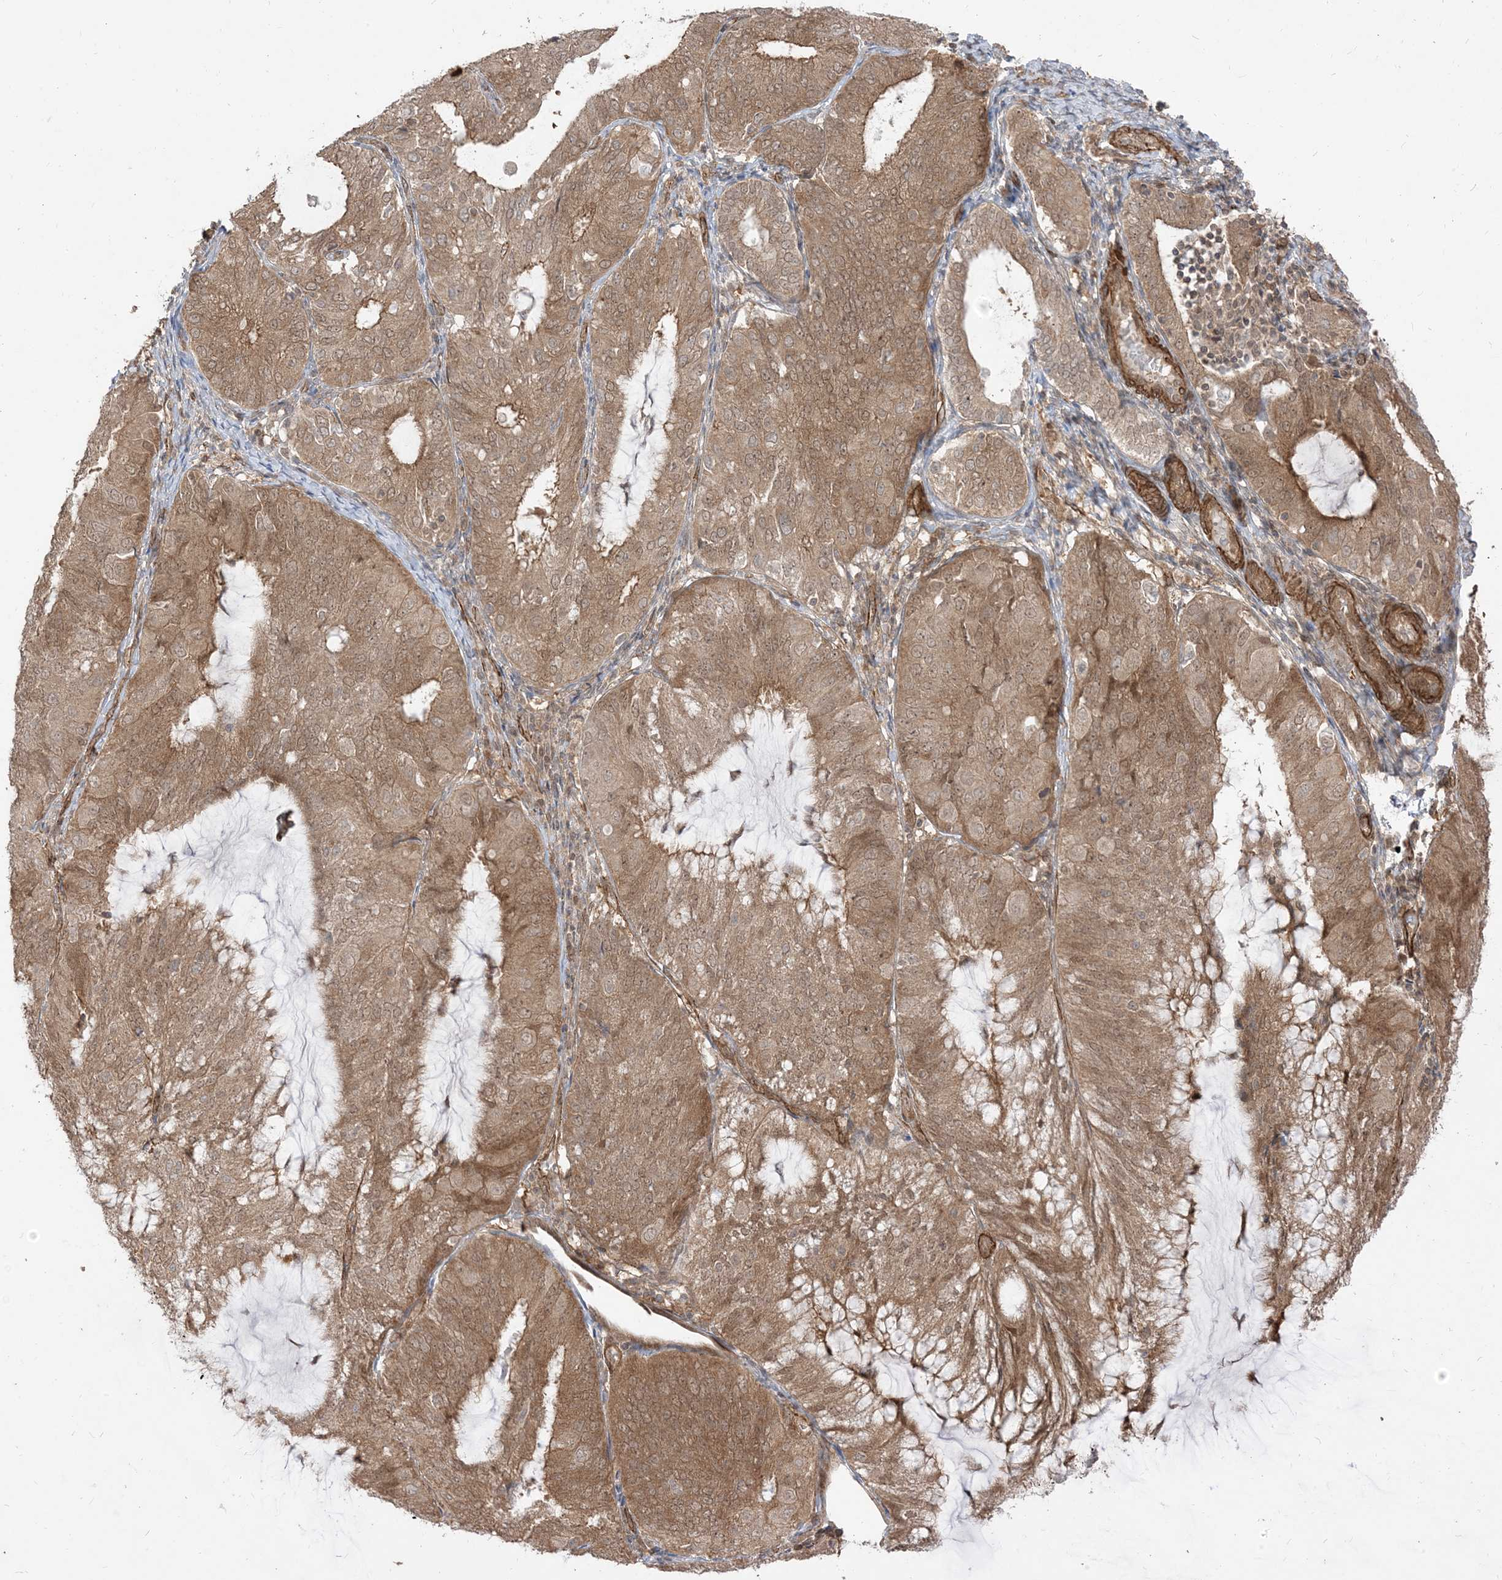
{"staining": {"intensity": "moderate", "quantity": ">75%", "location": "cytoplasmic/membranous"}, "tissue": "endometrial cancer", "cell_type": "Tumor cells", "image_type": "cancer", "snomed": [{"axis": "morphology", "description": "Adenocarcinoma, NOS"}, {"axis": "topography", "description": "Endometrium"}], "caption": "Immunohistochemical staining of endometrial cancer (adenocarcinoma) exhibits moderate cytoplasmic/membranous protein positivity in about >75% of tumor cells. (DAB (3,3'-diaminobenzidine) = brown stain, brightfield microscopy at high magnification).", "gene": "TBCC", "patient": {"sex": "female", "age": 81}}